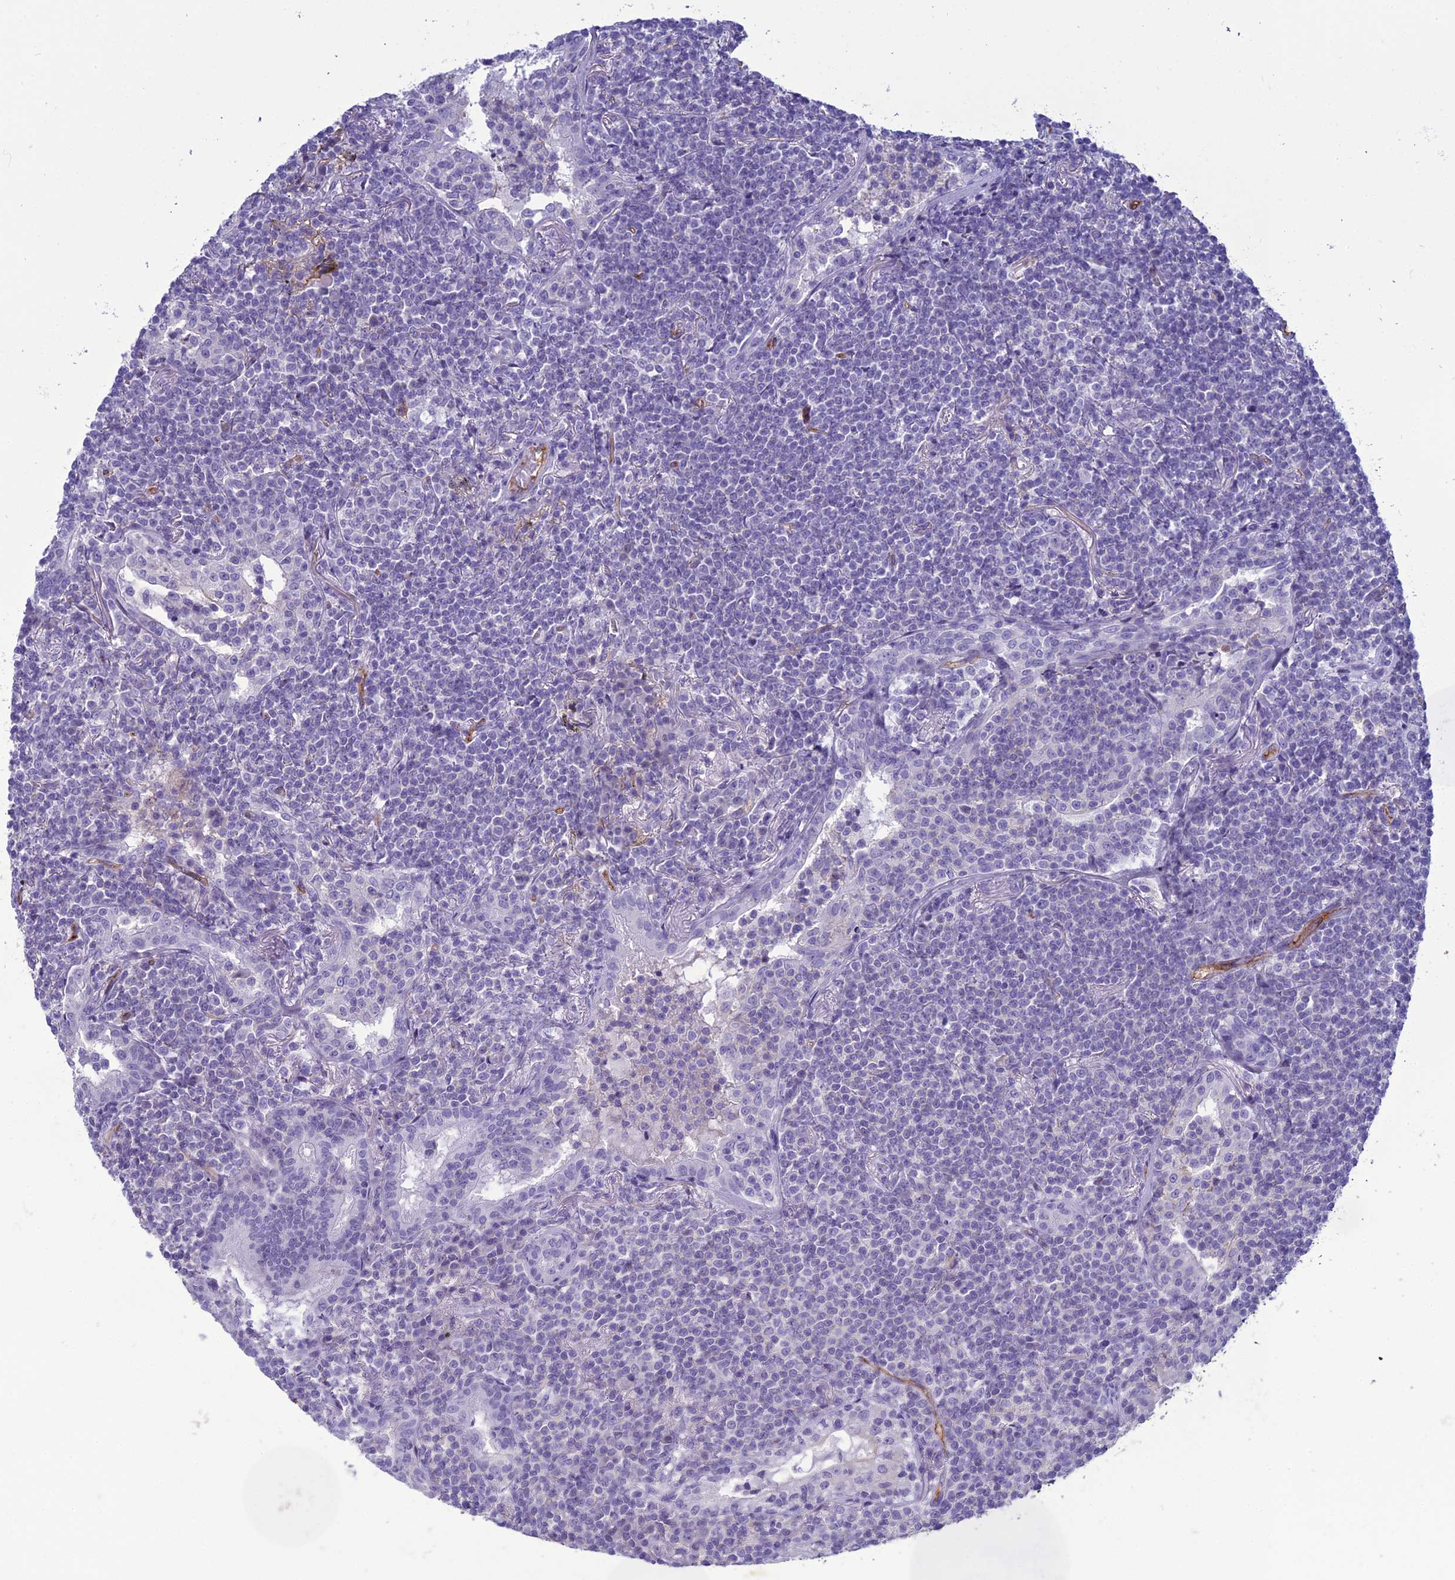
{"staining": {"intensity": "negative", "quantity": "none", "location": "none"}, "tissue": "lymphoma", "cell_type": "Tumor cells", "image_type": "cancer", "snomed": [{"axis": "morphology", "description": "Malignant lymphoma, non-Hodgkin's type, Low grade"}, {"axis": "topography", "description": "Lung"}], "caption": "The image demonstrates no significant positivity in tumor cells of lymphoma. (Immunohistochemistry (ihc), brightfield microscopy, high magnification).", "gene": "ACE", "patient": {"sex": "female", "age": 71}}